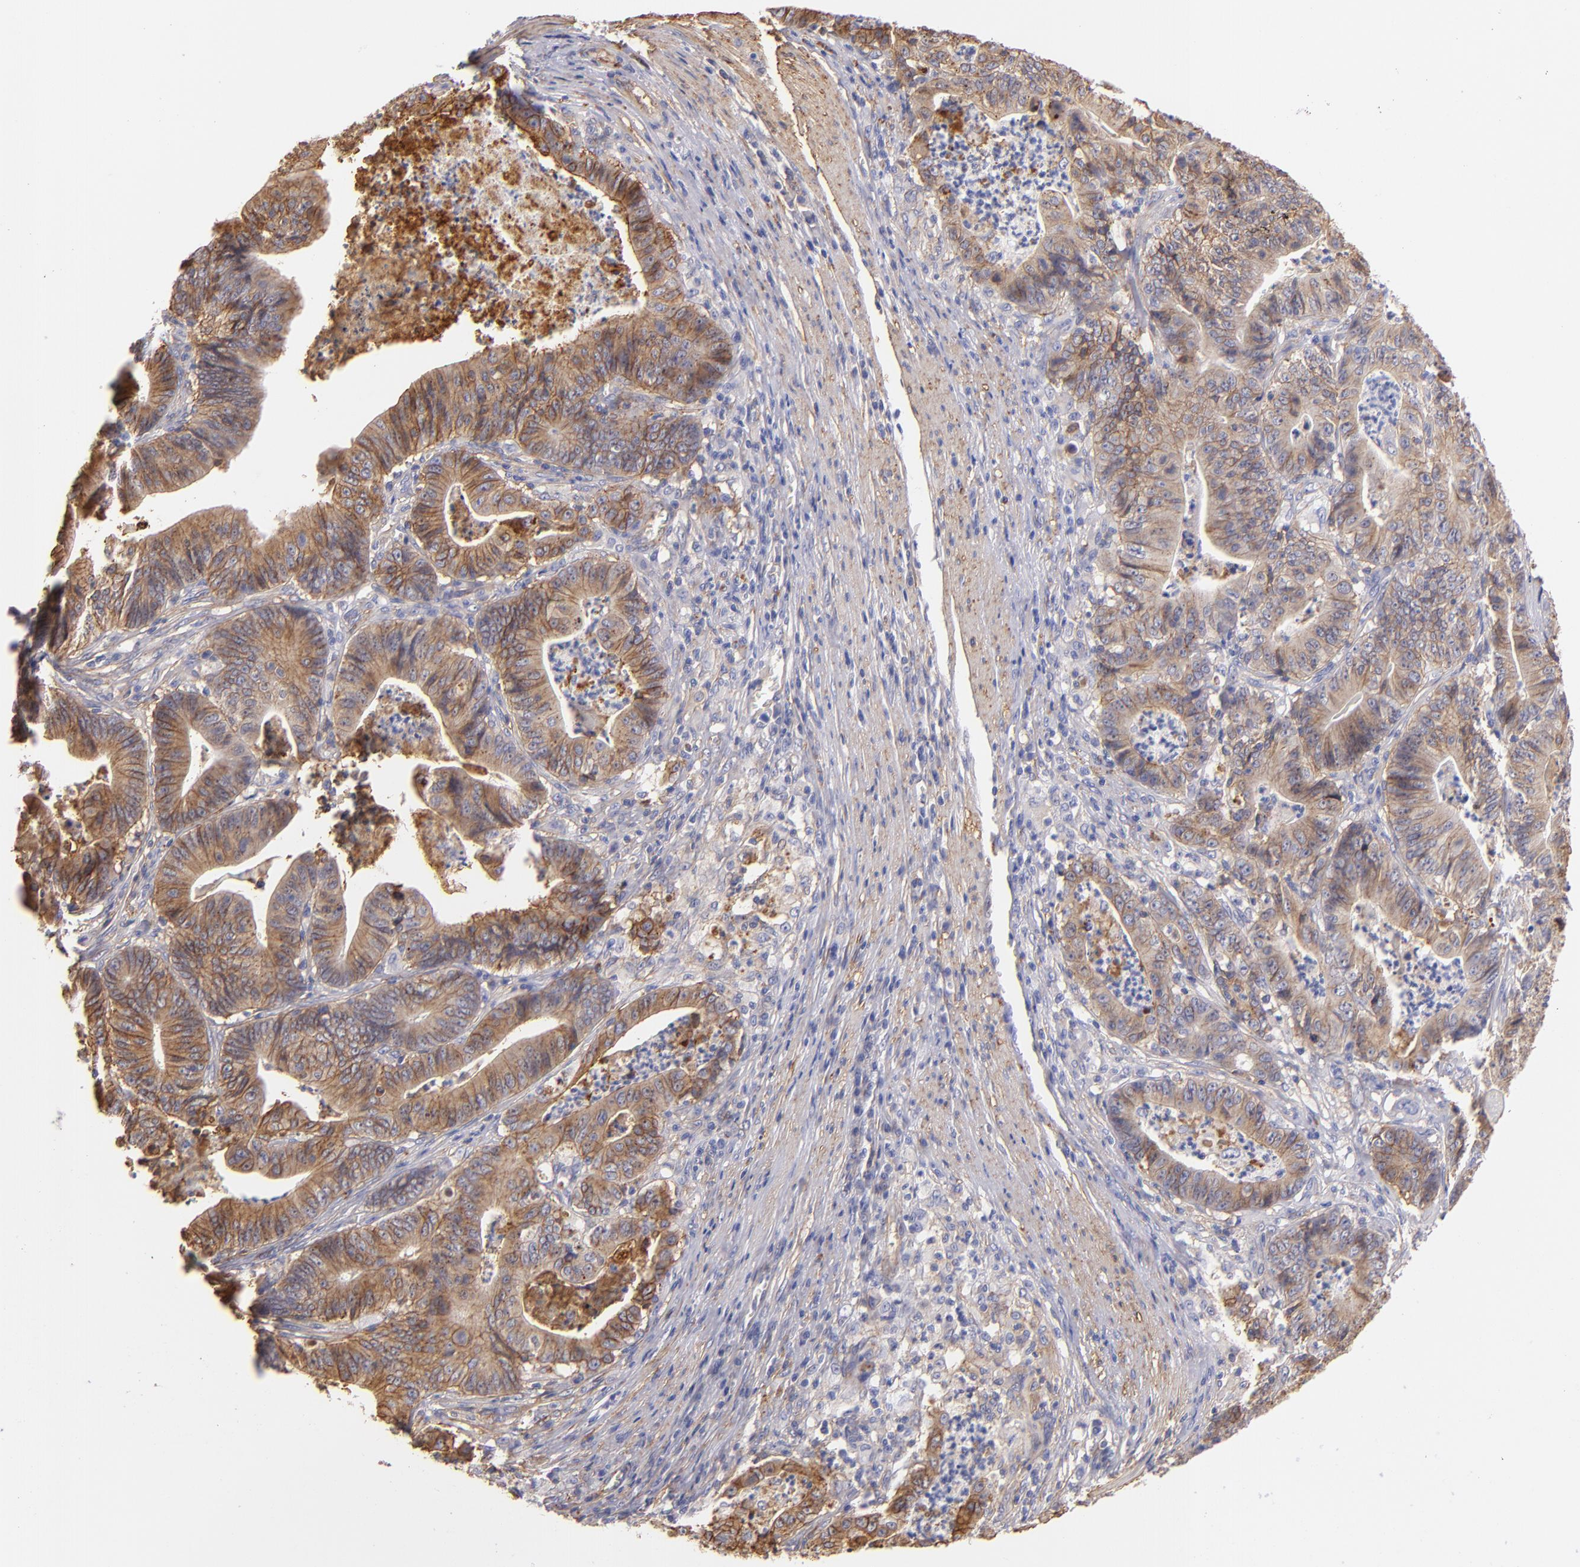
{"staining": {"intensity": "moderate", "quantity": ">75%", "location": "cytoplasmic/membranous"}, "tissue": "stomach cancer", "cell_type": "Tumor cells", "image_type": "cancer", "snomed": [{"axis": "morphology", "description": "Adenocarcinoma, NOS"}, {"axis": "topography", "description": "Stomach, lower"}], "caption": "Immunohistochemistry (IHC) image of human adenocarcinoma (stomach) stained for a protein (brown), which exhibits medium levels of moderate cytoplasmic/membranous expression in approximately >75% of tumor cells.", "gene": "CD151", "patient": {"sex": "female", "age": 86}}